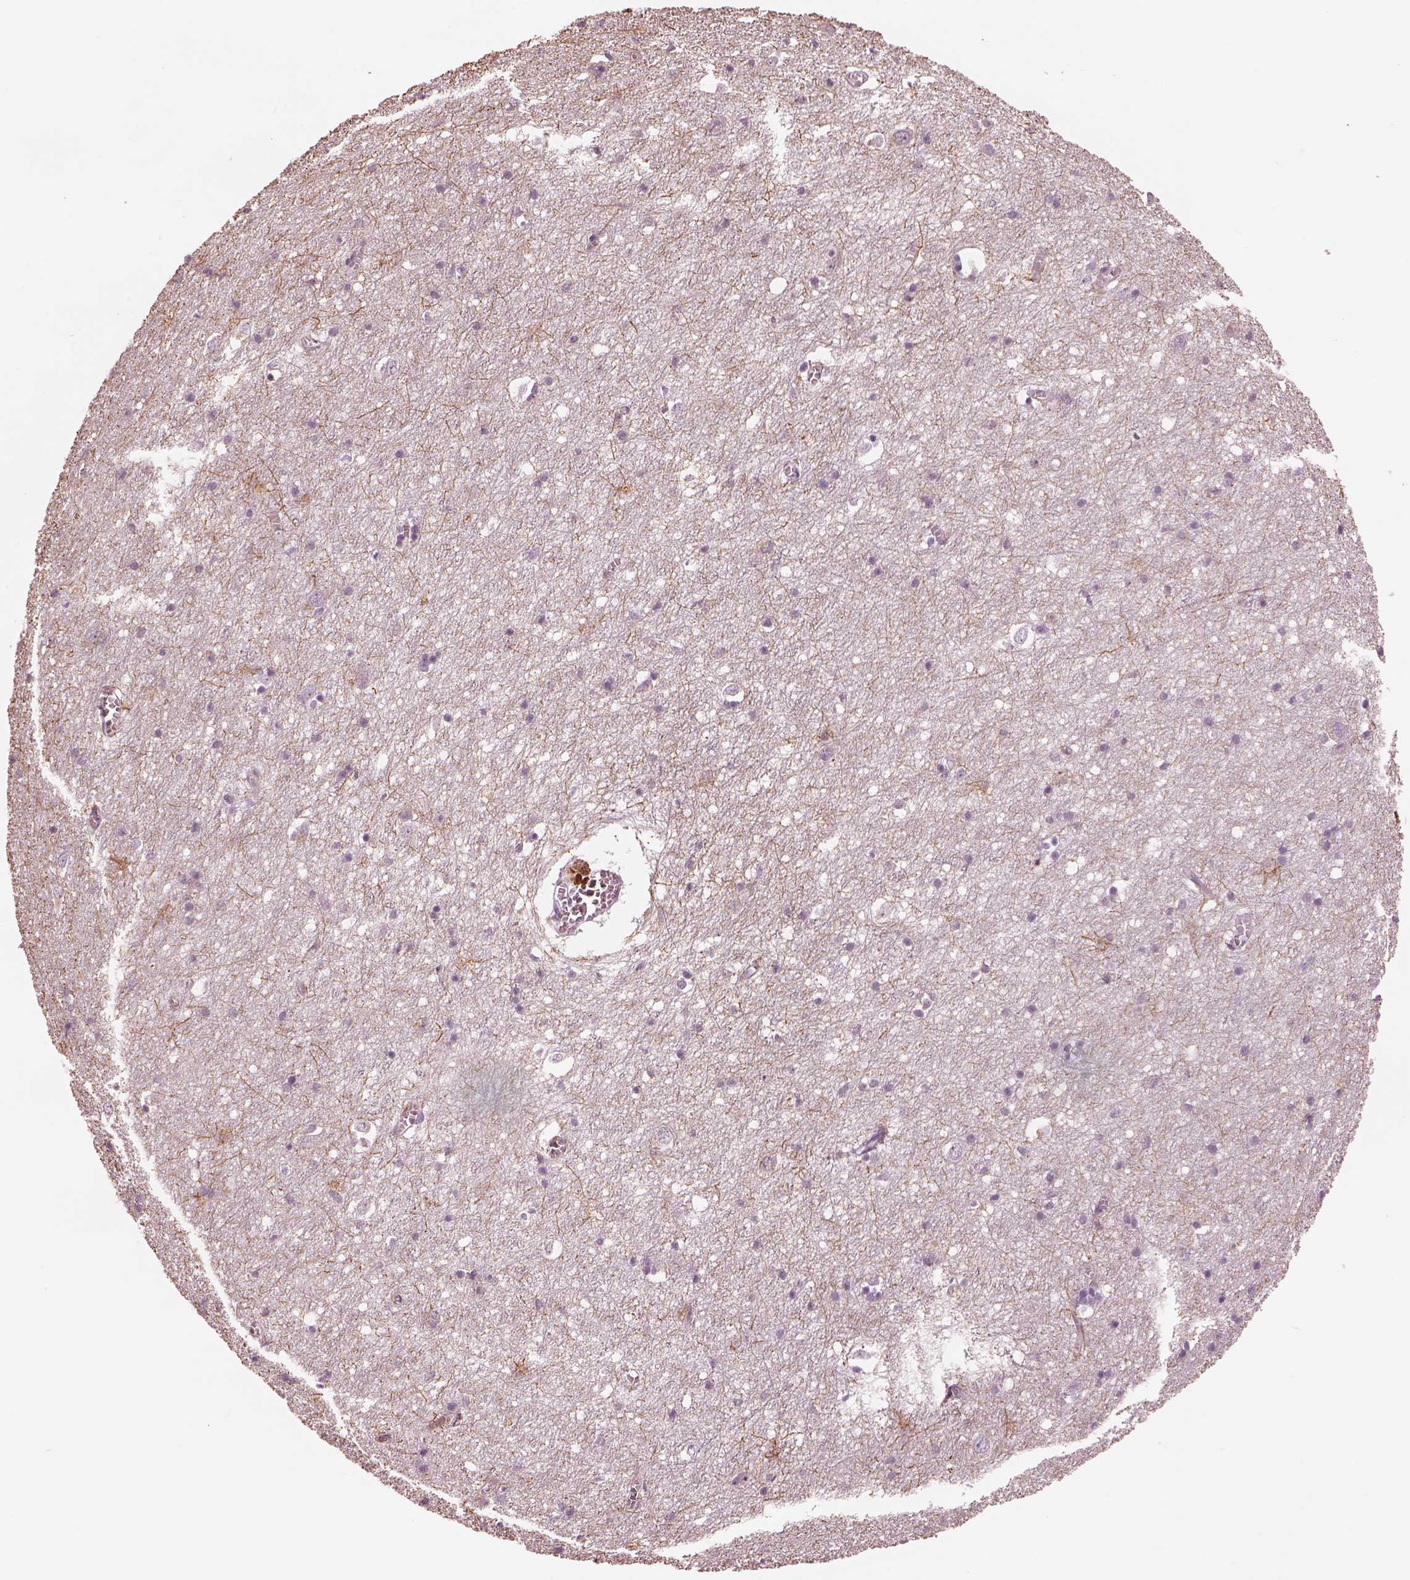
{"staining": {"intensity": "negative", "quantity": "none", "location": "none"}, "tissue": "cerebral cortex", "cell_type": "Endothelial cells", "image_type": "normal", "snomed": [{"axis": "morphology", "description": "Normal tissue, NOS"}, {"axis": "topography", "description": "Cerebral cortex"}], "caption": "High power microscopy photomicrograph of an IHC photomicrograph of unremarkable cerebral cortex, revealing no significant positivity in endothelial cells.", "gene": "MIA", "patient": {"sex": "male", "age": 70}}